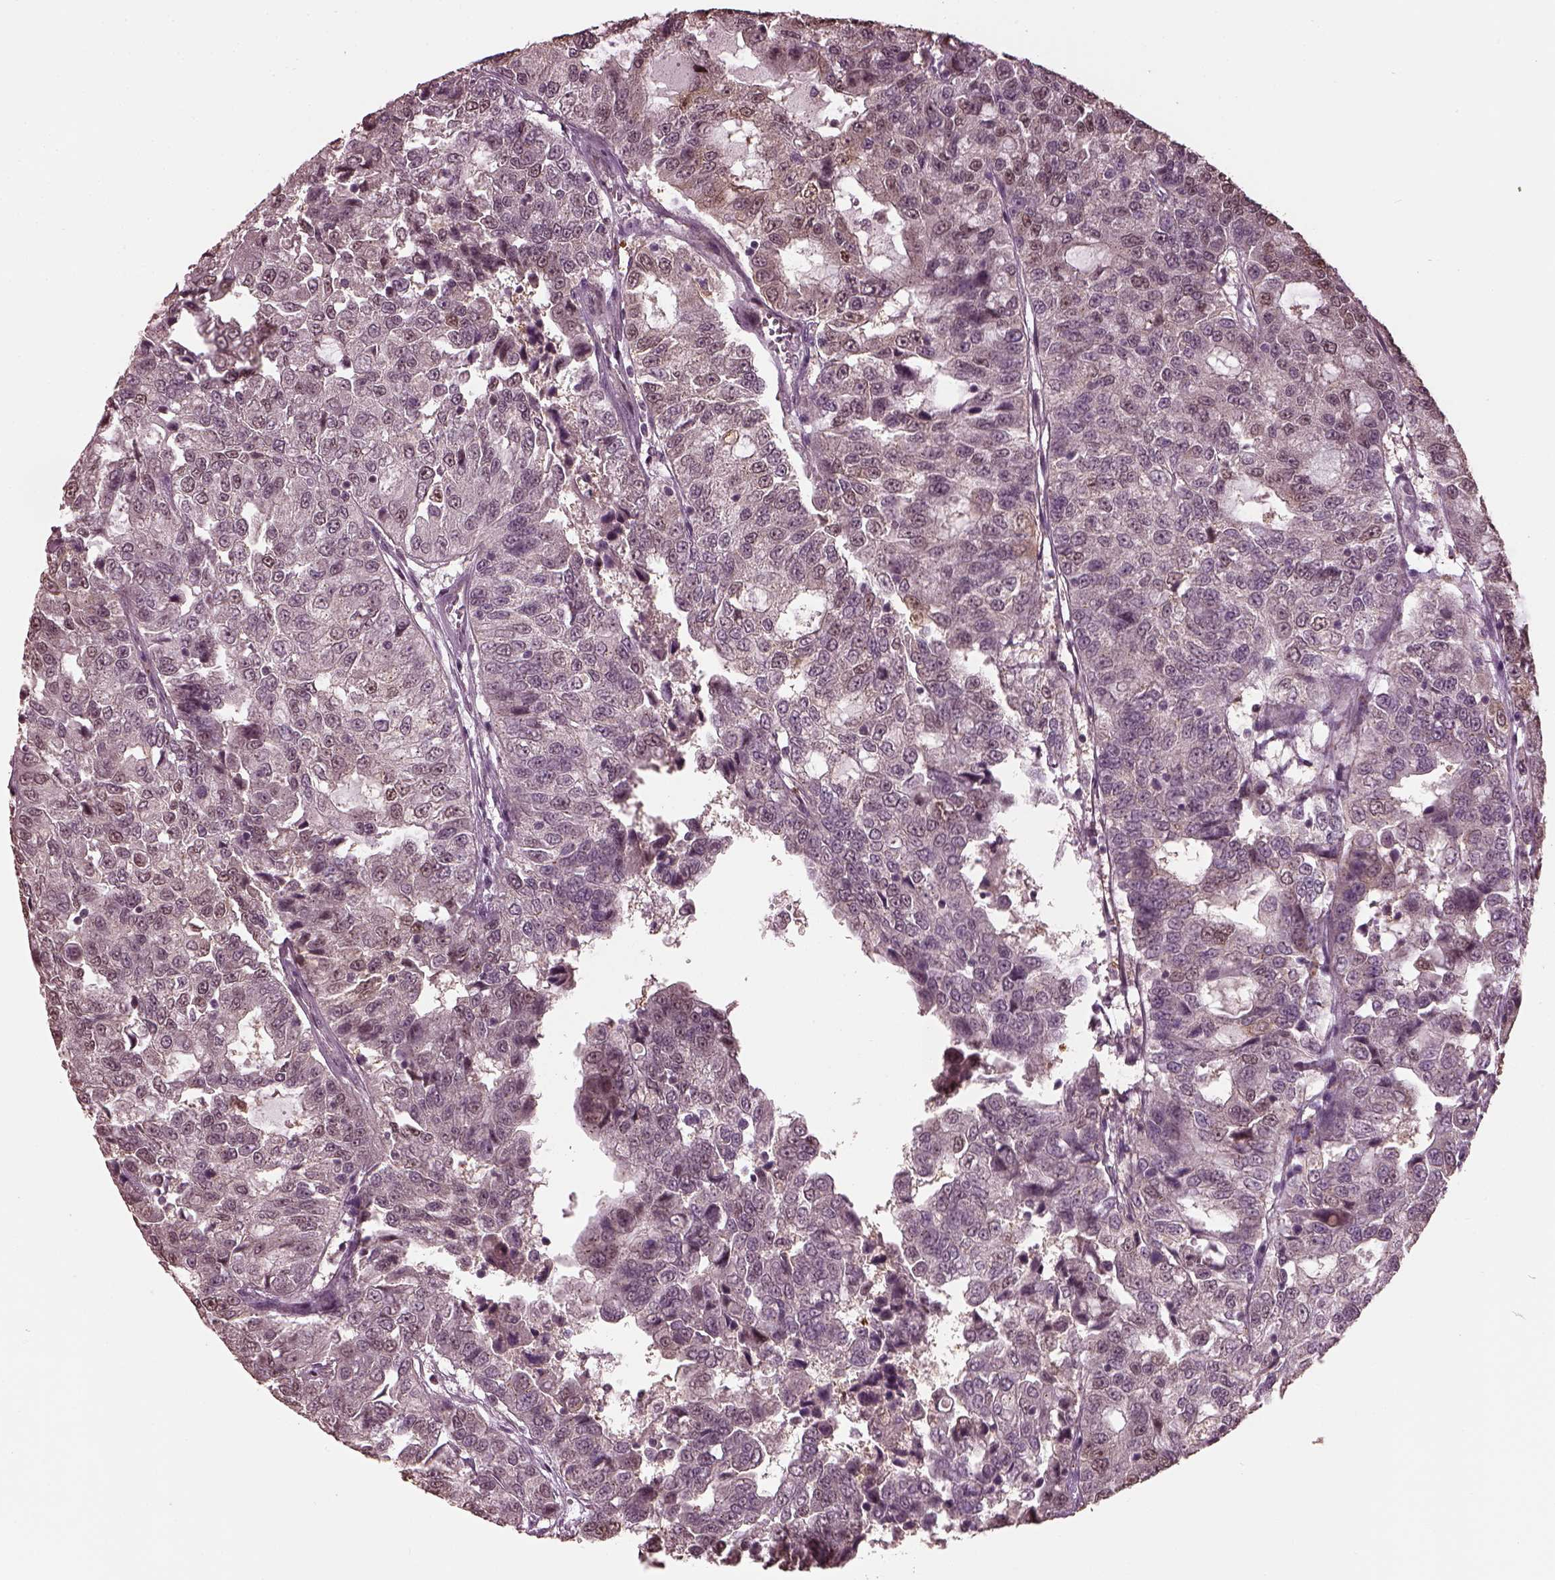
{"staining": {"intensity": "weak", "quantity": "<25%", "location": "cytoplasmic/membranous"}, "tissue": "urothelial cancer", "cell_type": "Tumor cells", "image_type": "cancer", "snomed": [{"axis": "morphology", "description": "Urothelial carcinoma, NOS"}, {"axis": "morphology", "description": "Urothelial carcinoma, High grade"}, {"axis": "topography", "description": "Urinary bladder"}], "caption": "Protein analysis of urothelial cancer reveals no significant expression in tumor cells.", "gene": "RUFY3", "patient": {"sex": "female", "age": 73}}